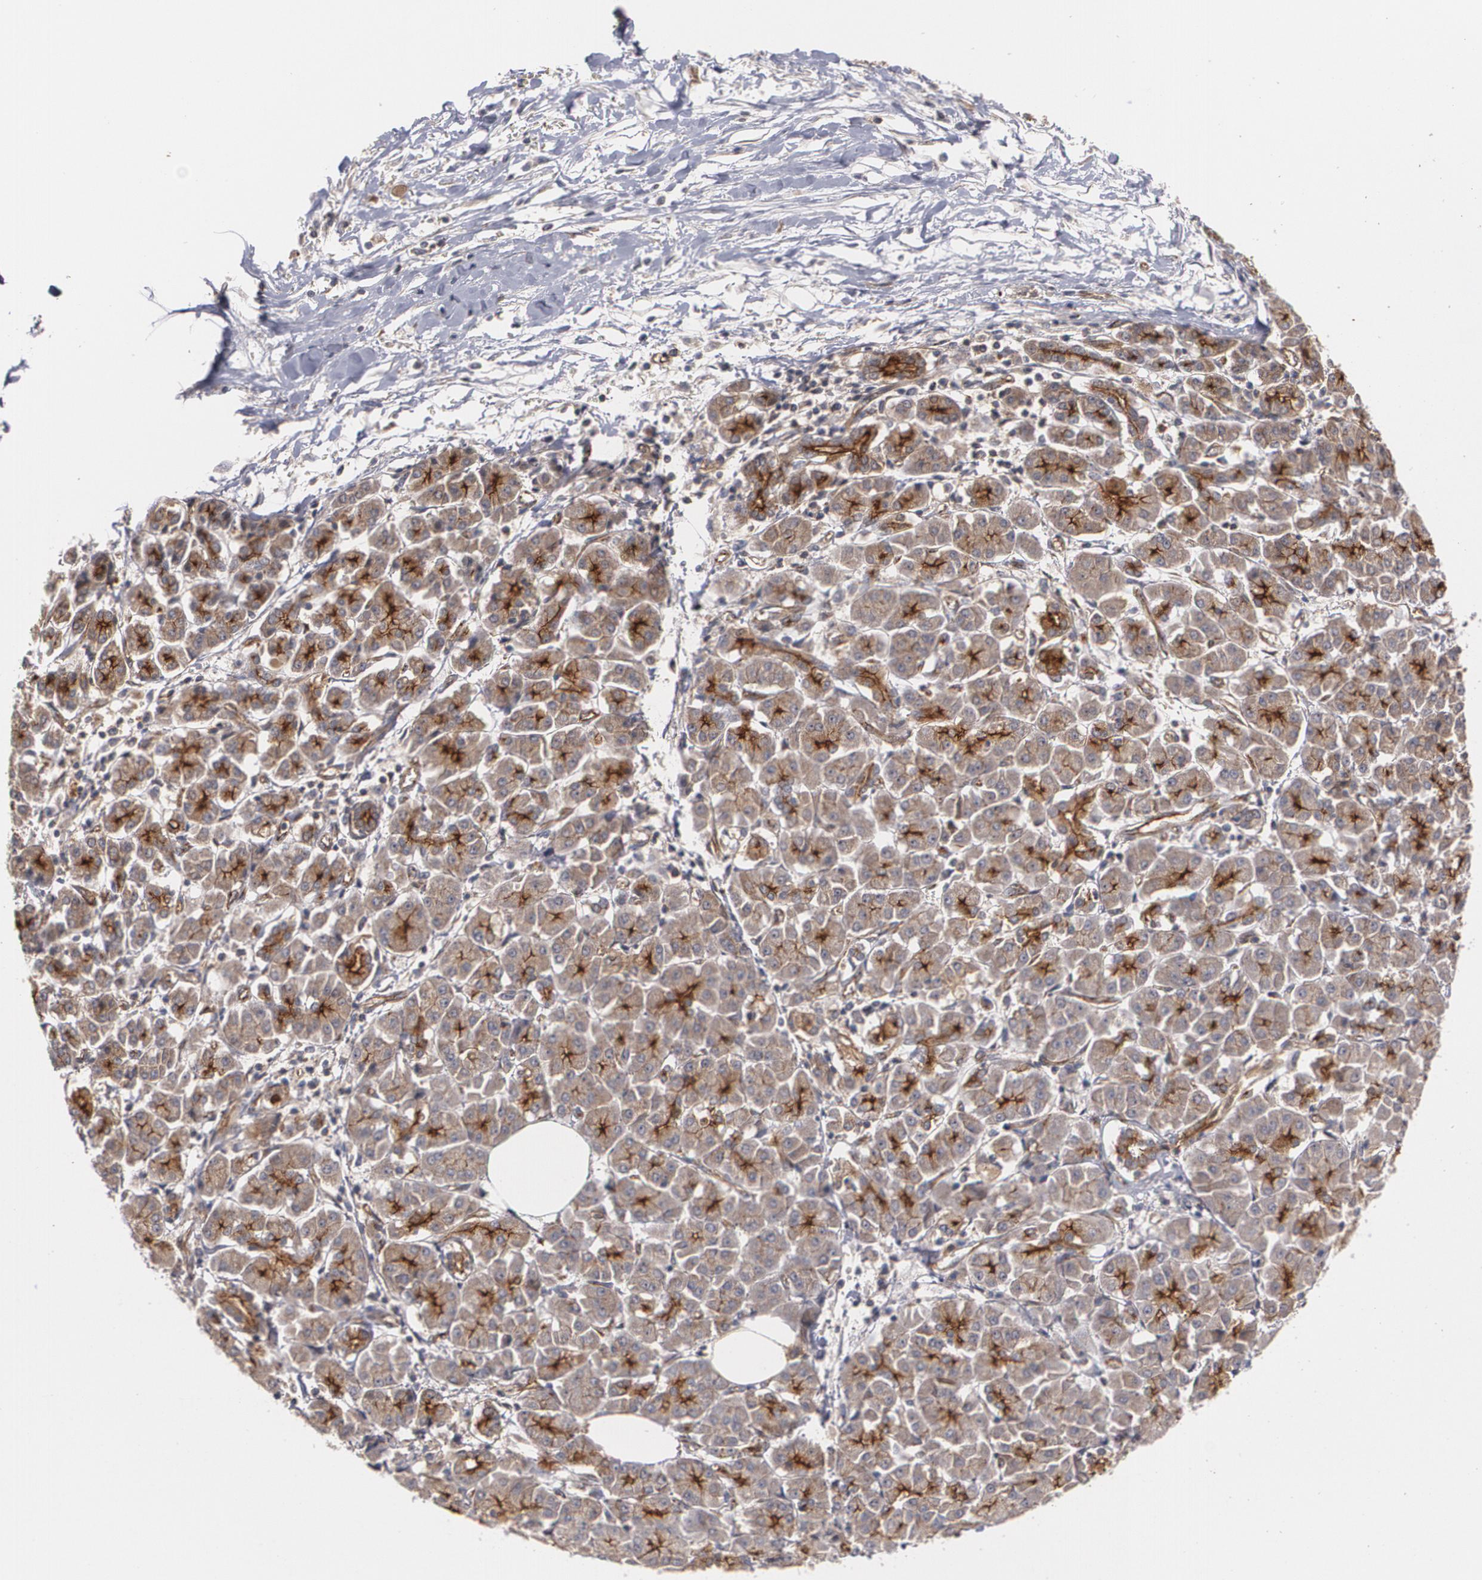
{"staining": {"intensity": "moderate", "quantity": ">75%", "location": "cytoplasmic/membranous"}, "tissue": "pancreatic cancer", "cell_type": "Tumor cells", "image_type": "cancer", "snomed": [{"axis": "morphology", "description": "Adenocarcinoma, NOS"}, {"axis": "topography", "description": "Pancreas"}], "caption": "The image reveals immunohistochemical staining of pancreatic adenocarcinoma. There is moderate cytoplasmic/membranous staining is identified in approximately >75% of tumor cells.", "gene": "TJP1", "patient": {"sex": "female", "age": 57}}